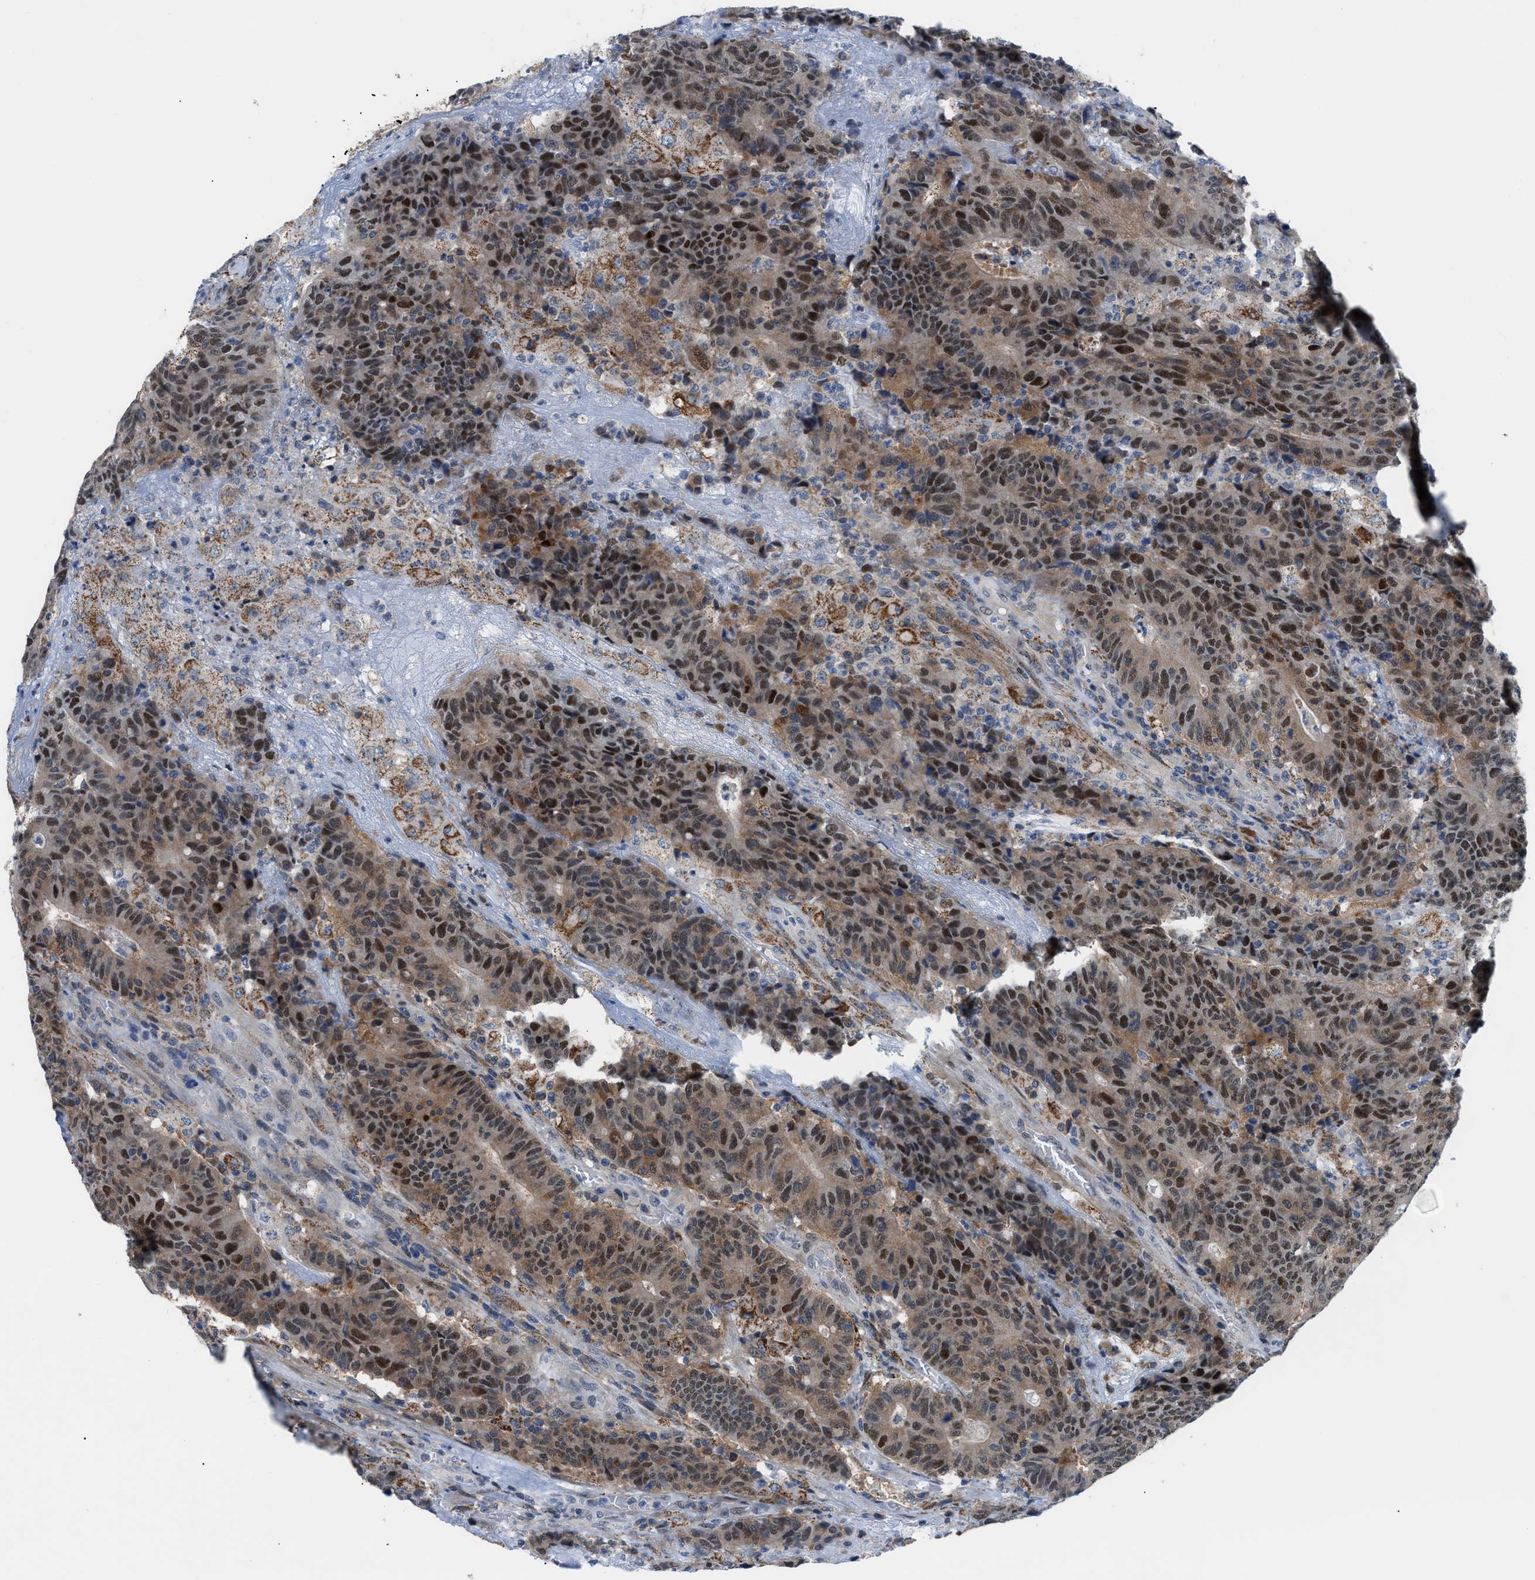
{"staining": {"intensity": "strong", "quantity": ">75%", "location": "cytoplasmic/membranous,nuclear"}, "tissue": "colorectal cancer", "cell_type": "Tumor cells", "image_type": "cancer", "snomed": [{"axis": "morphology", "description": "Normal tissue, NOS"}, {"axis": "morphology", "description": "Adenocarcinoma, NOS"}, {"axis": "topography", "description": "Colon"}], "caption": "A brown stain shows strong cytoplasmic/membranous and nuclear staining of a protein in colorectal cancer tumor cells.", "gene": "TMEM45B", "patient": {"sex": "female", "age": 75}}